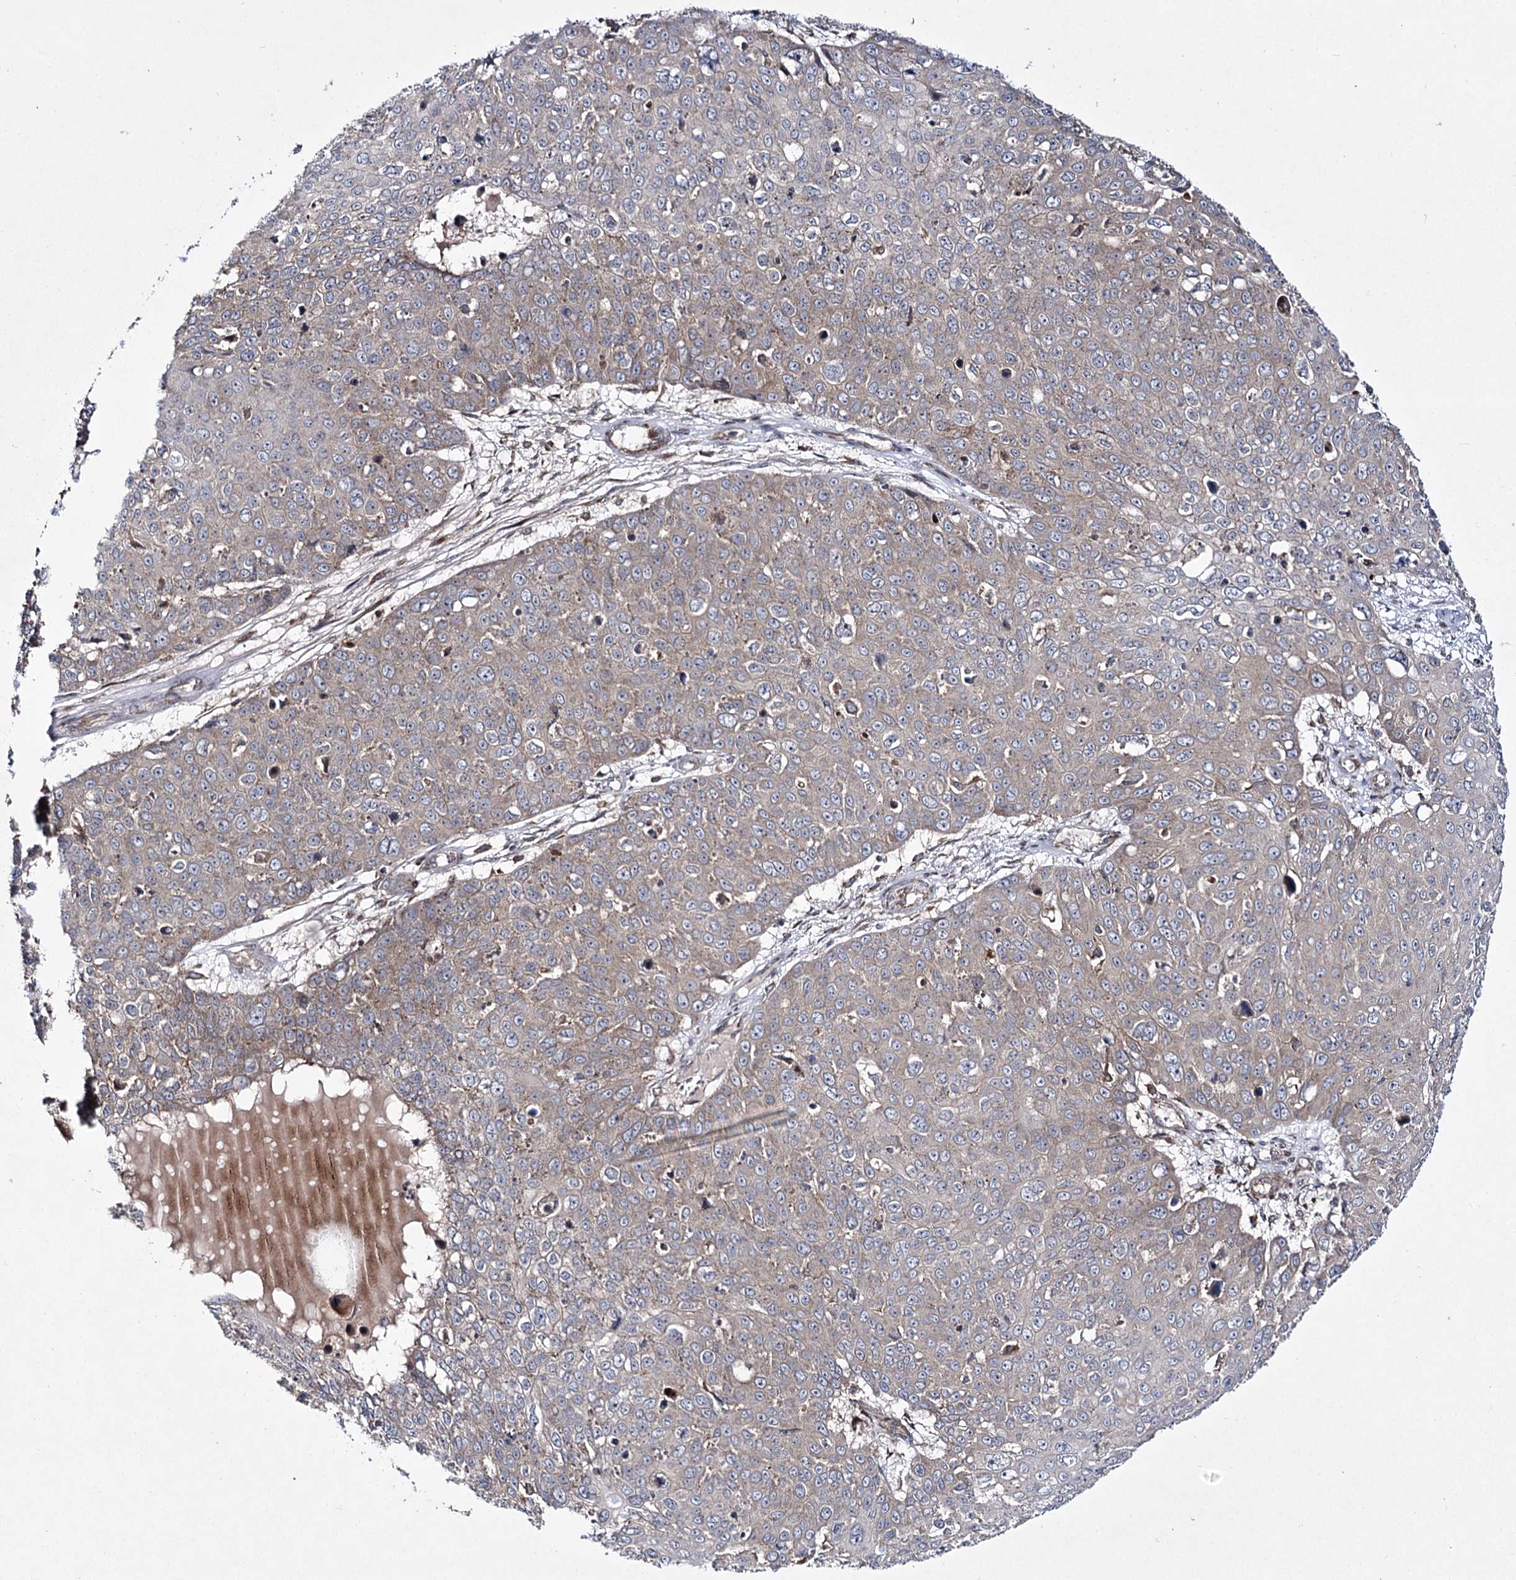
{"staining": {"intensity": "weak", "quantity": "<25%", "location": "cytoplasmic/membranous"}, "tissue": "skin cancer", "cell_type": "Tumor cells", "image_type": "cancer", "snomed": [{"axis": "morphology", "description": "Squamous cell carcinoma, NOS"}, {"axis": "topography", "description": "Skin"}], "caption": "Tumor cells are negative for brown protein staining in skin squamous cell carcinoma.", "gene": "HECTD2", "patient": {"sex": "male", "age": 71}}